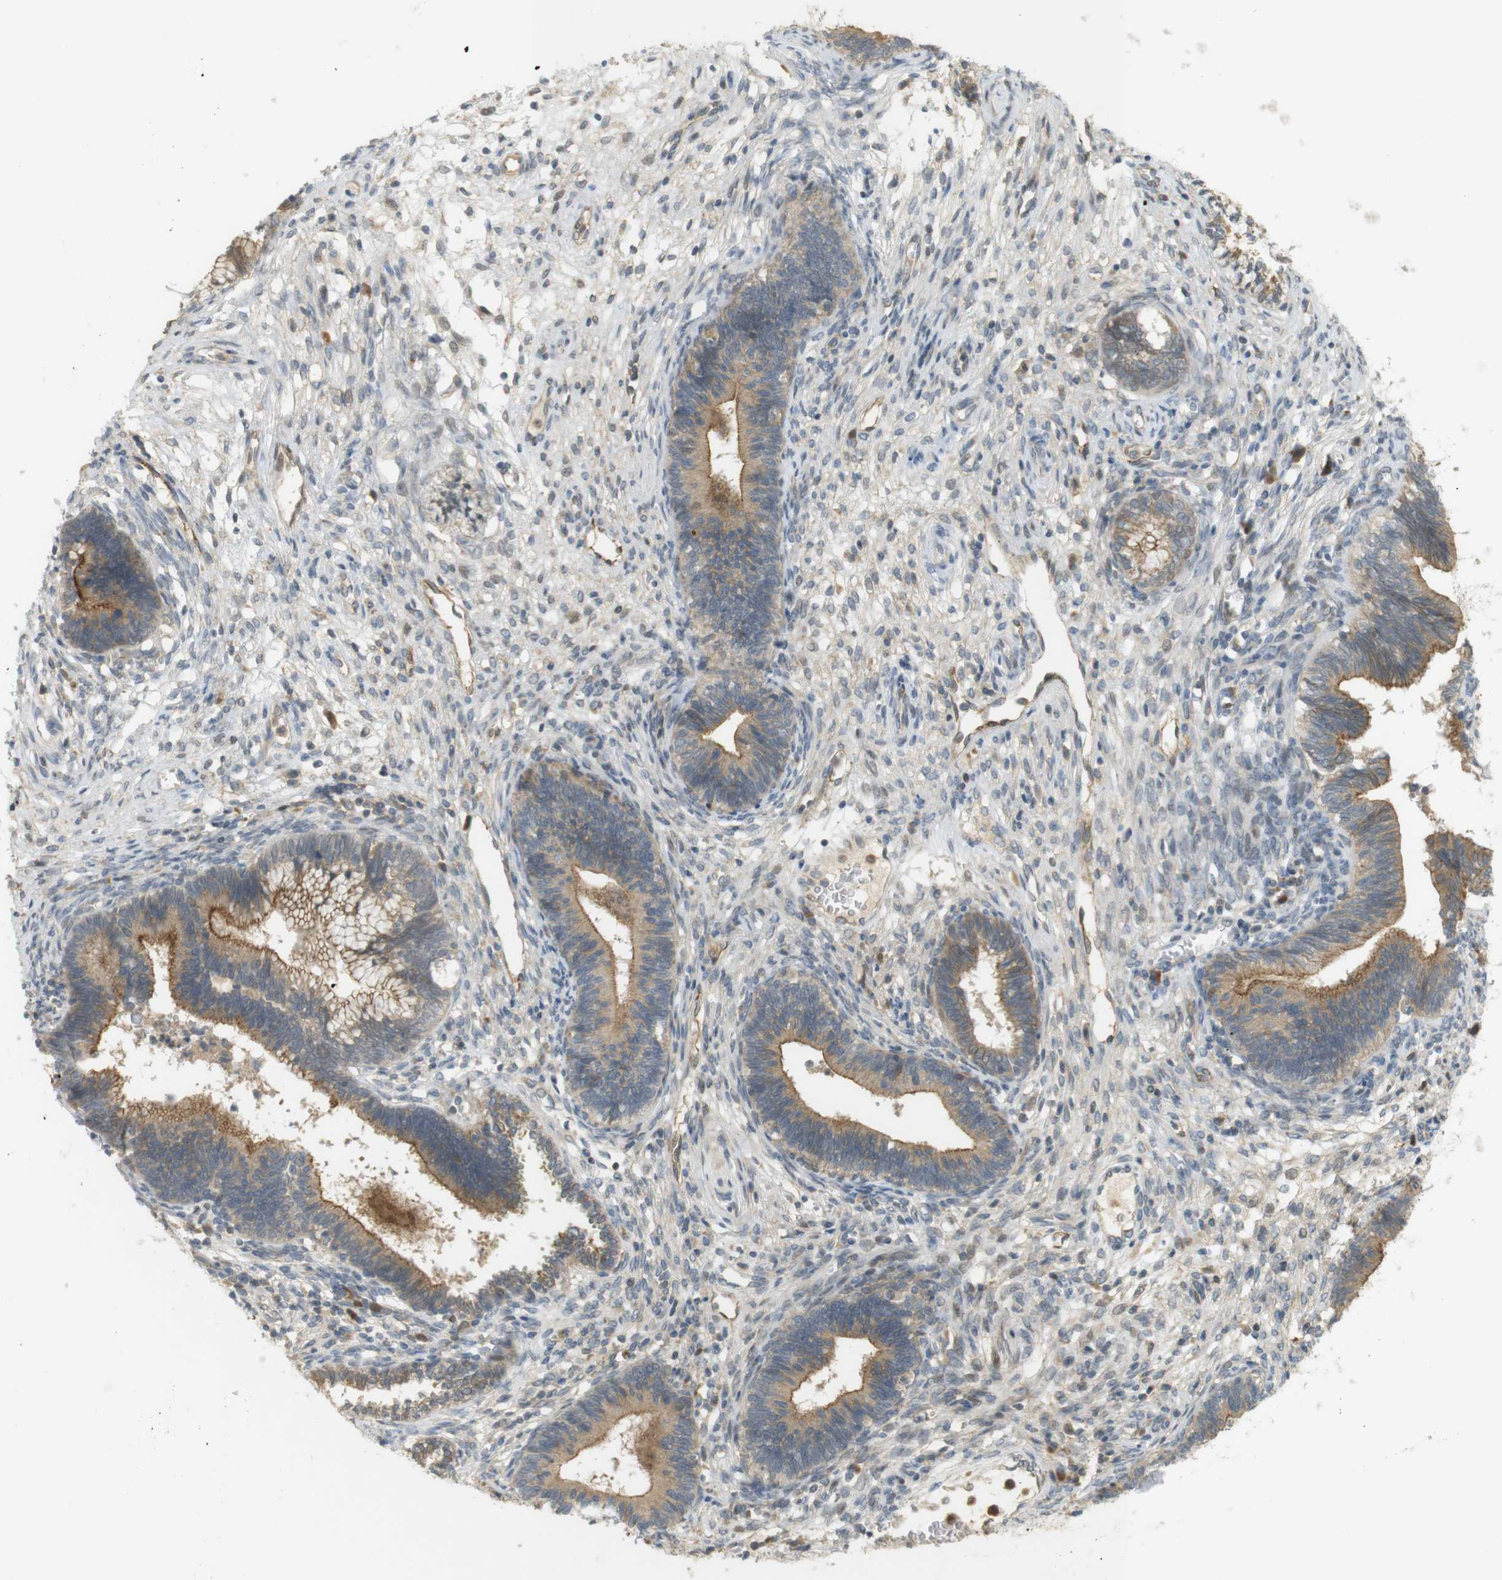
{"staining": {"intensity": "moderate", "quantity": ">75%", "location": "cytoplasmic/membranous"}, "tissue": "cervical cancer", "cell_type": "Tumor cells", "image_type": "cancer", "snomed": [{"axis": "morphology", "description": "Adenocarcinoma, NOS"}, {"axis": "topography", "description": "Cervix"}], "caption": "Immunohistochemical staining of cervical adenocarcinoma reveals medium levels of moderate cytoplasmic/membranous positivity in approximately >75% of tumor cells.", "gene": "CLRN3", "patient": {"sex": "female", "age": 44}}